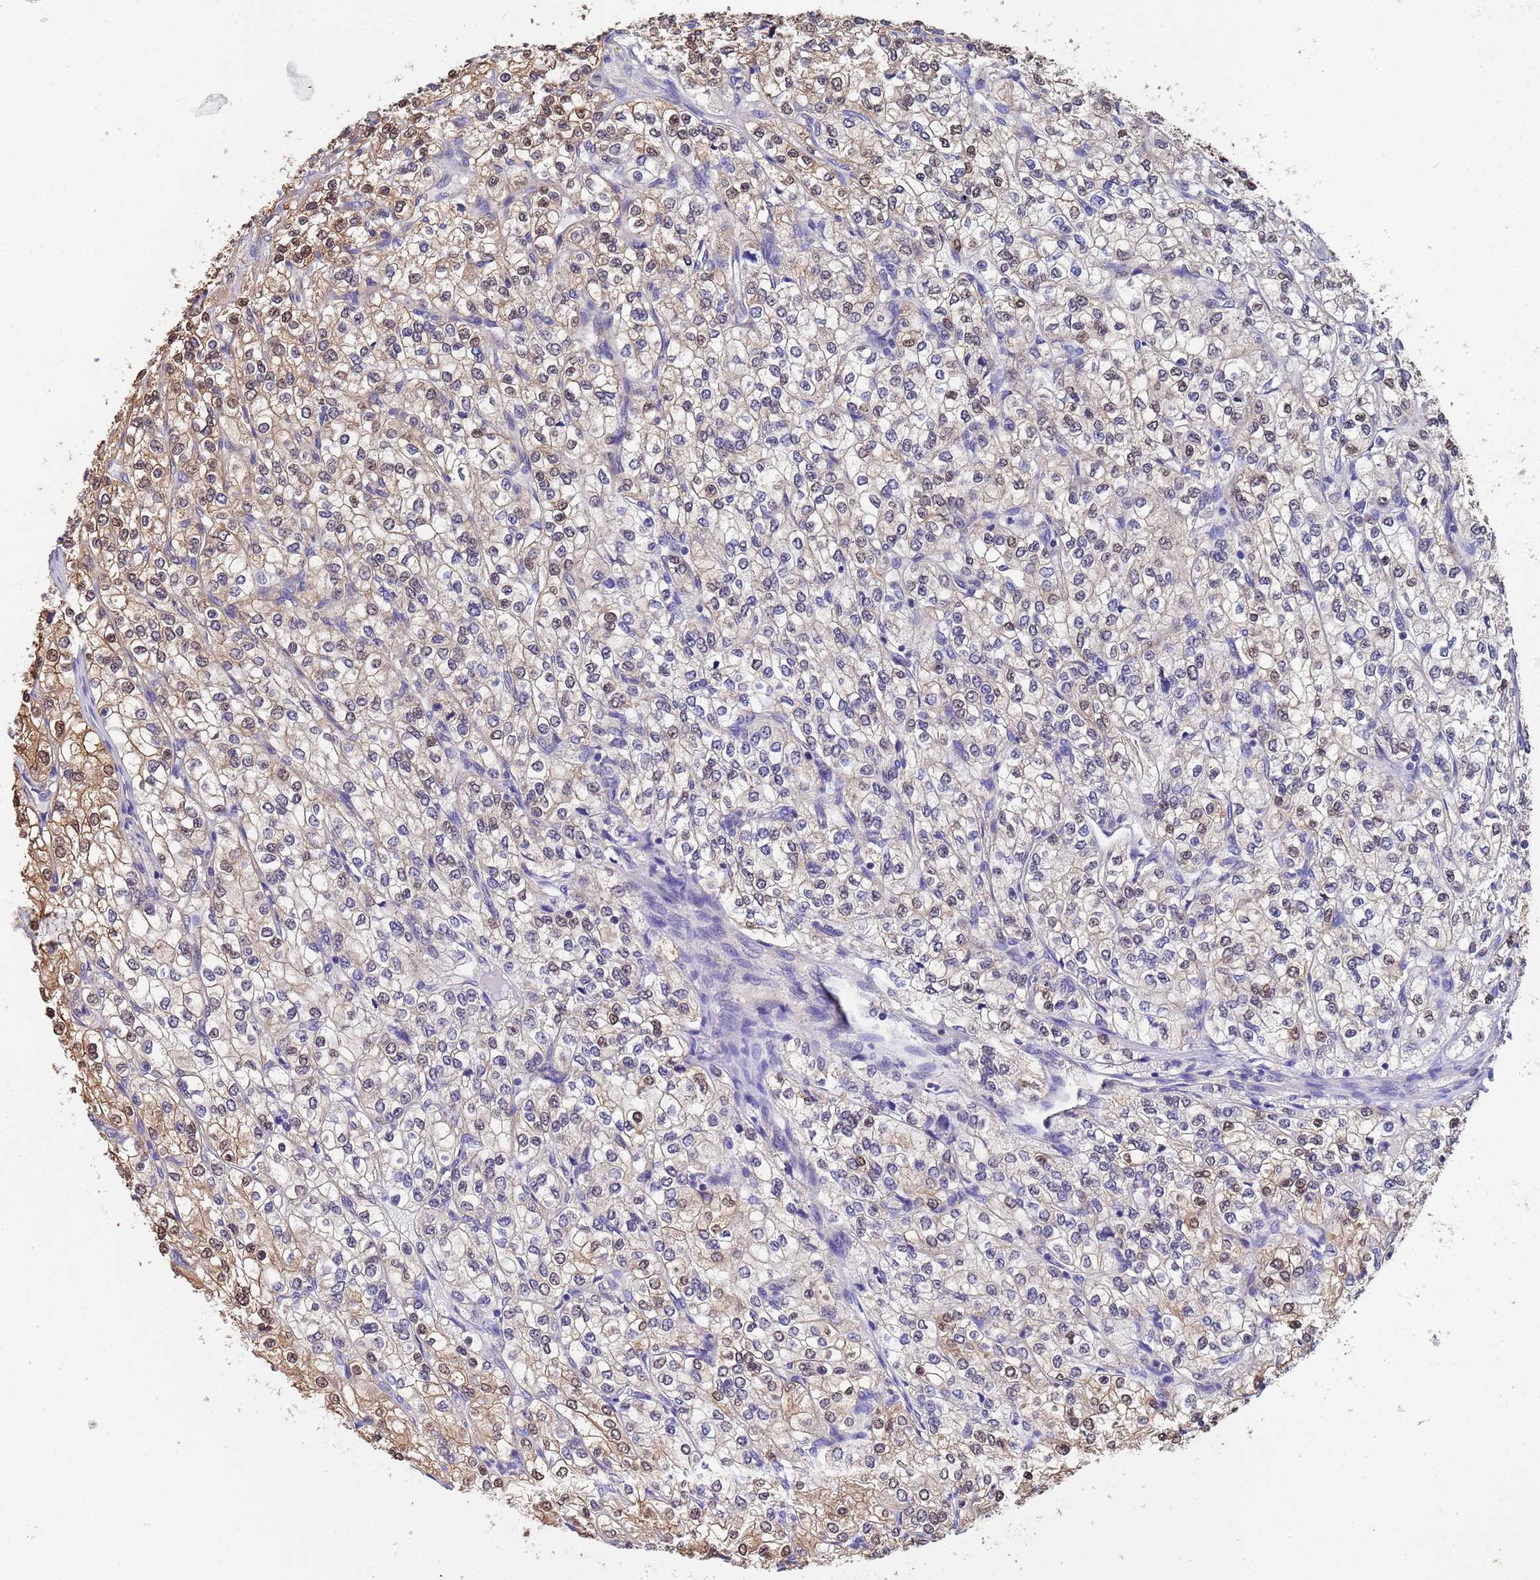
{"staining": {"intensity": "moderate", "quantity": "<25%", "location": "cytoplasmic/membranous,nuclear"}, "tissue": "renal cancer", "cell_type": "Tumor cells", "image_type": "cancer", "snomed": [{"axis": "morphology", "description": "Adenocarcinoma, NOS"}, {"axis": "topography", "description": "Kidney"}], "caption": "Brown immunohistochemical staining in renal cancer exhibits moderate cytoplasmic/membranous and nuclear expression in about <25% of tumor cells.", "gene": "FAM25A", "patient": {"sex": "male", "age": 80}}